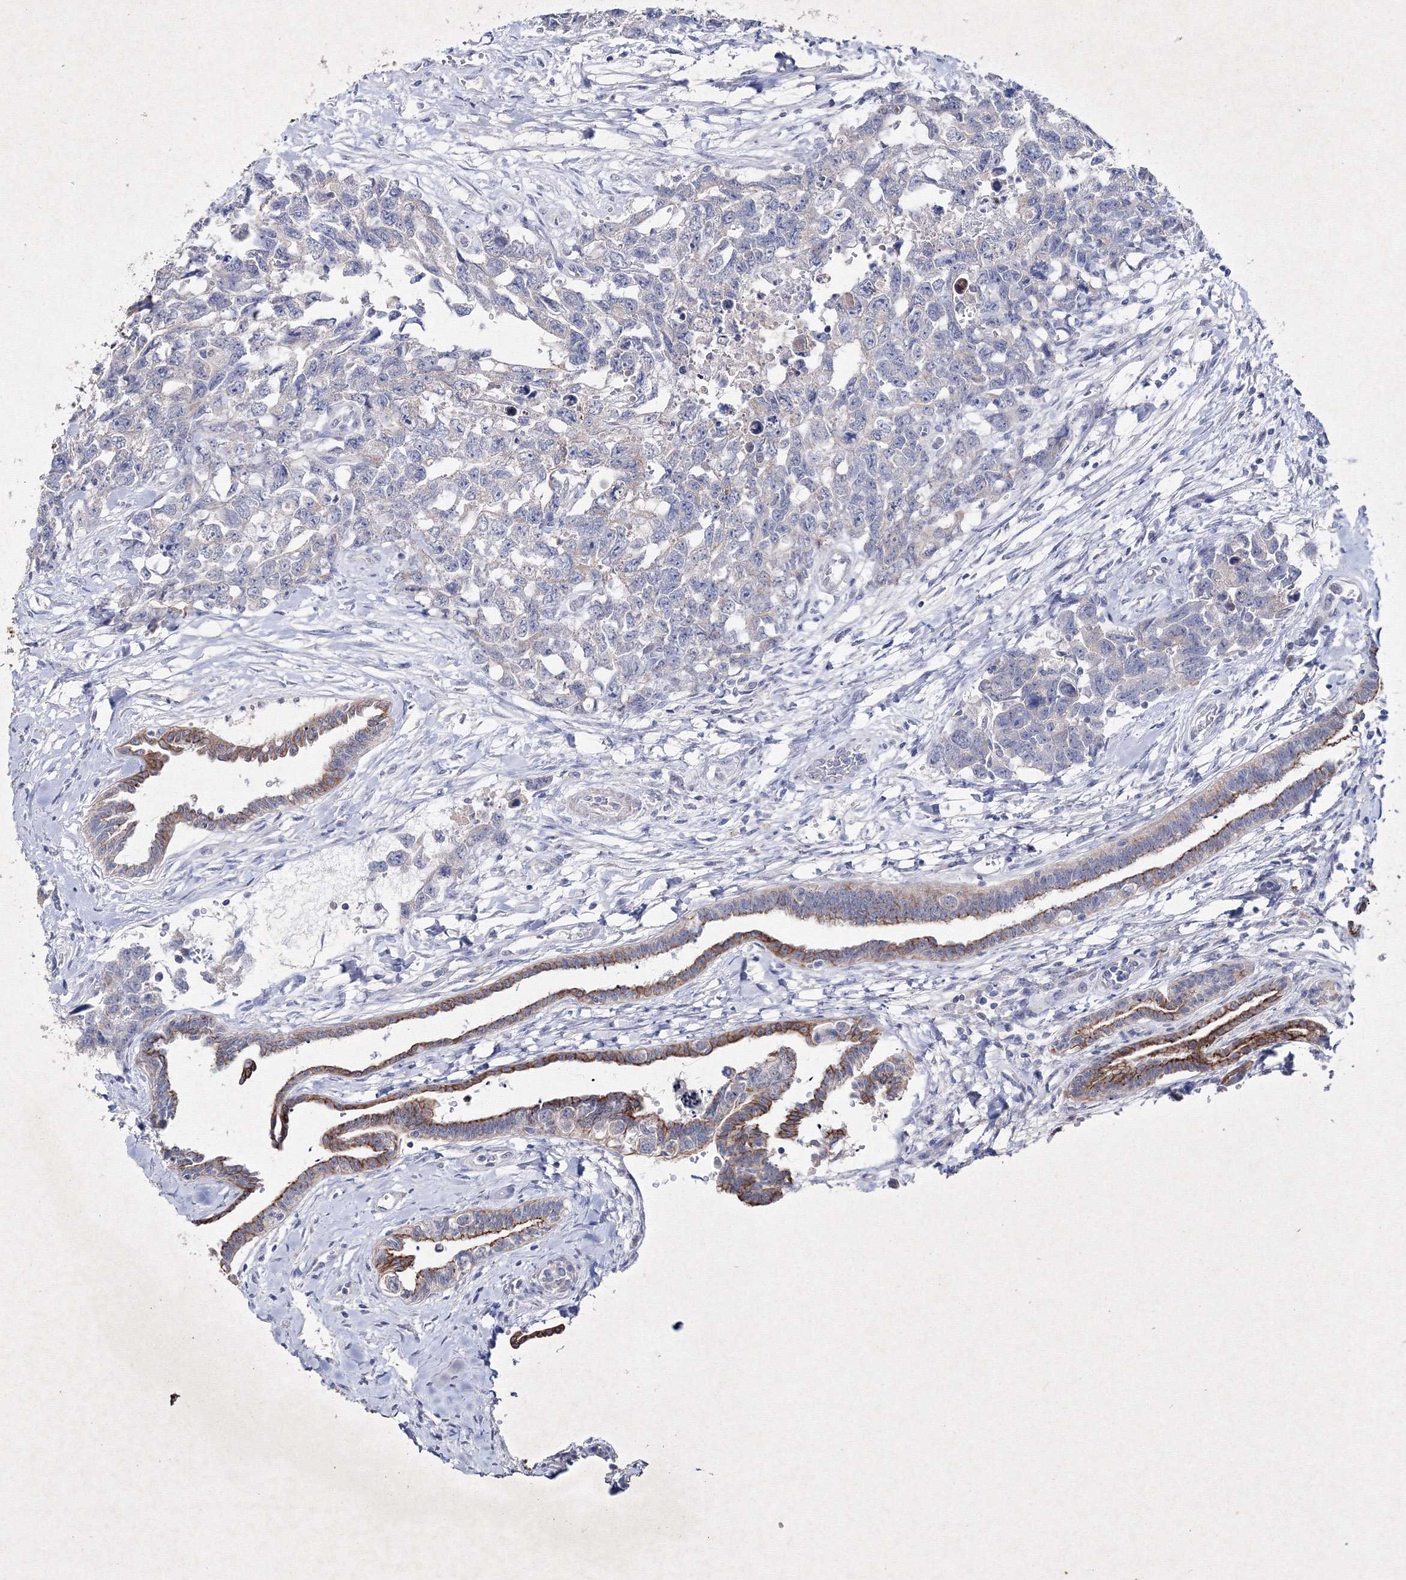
{"staining": {"intensity": "negative", "quantity": "none", "location": "none"}, "tissue": "testis cancer", "cell_type": "Tumor cells", "image_type": "cancer", "snomed": [{"axis": "morphology", "description": "Carcinoma, Embryonal, NOS"}, {"axis": "topography", "description": "Testis"}], "caption": "This is an IHC histopathology image of testis cancer. There is no positivity in tumor cells.", "gene": "SMIM29", "patient": {"sex": "male", "age": 31}}